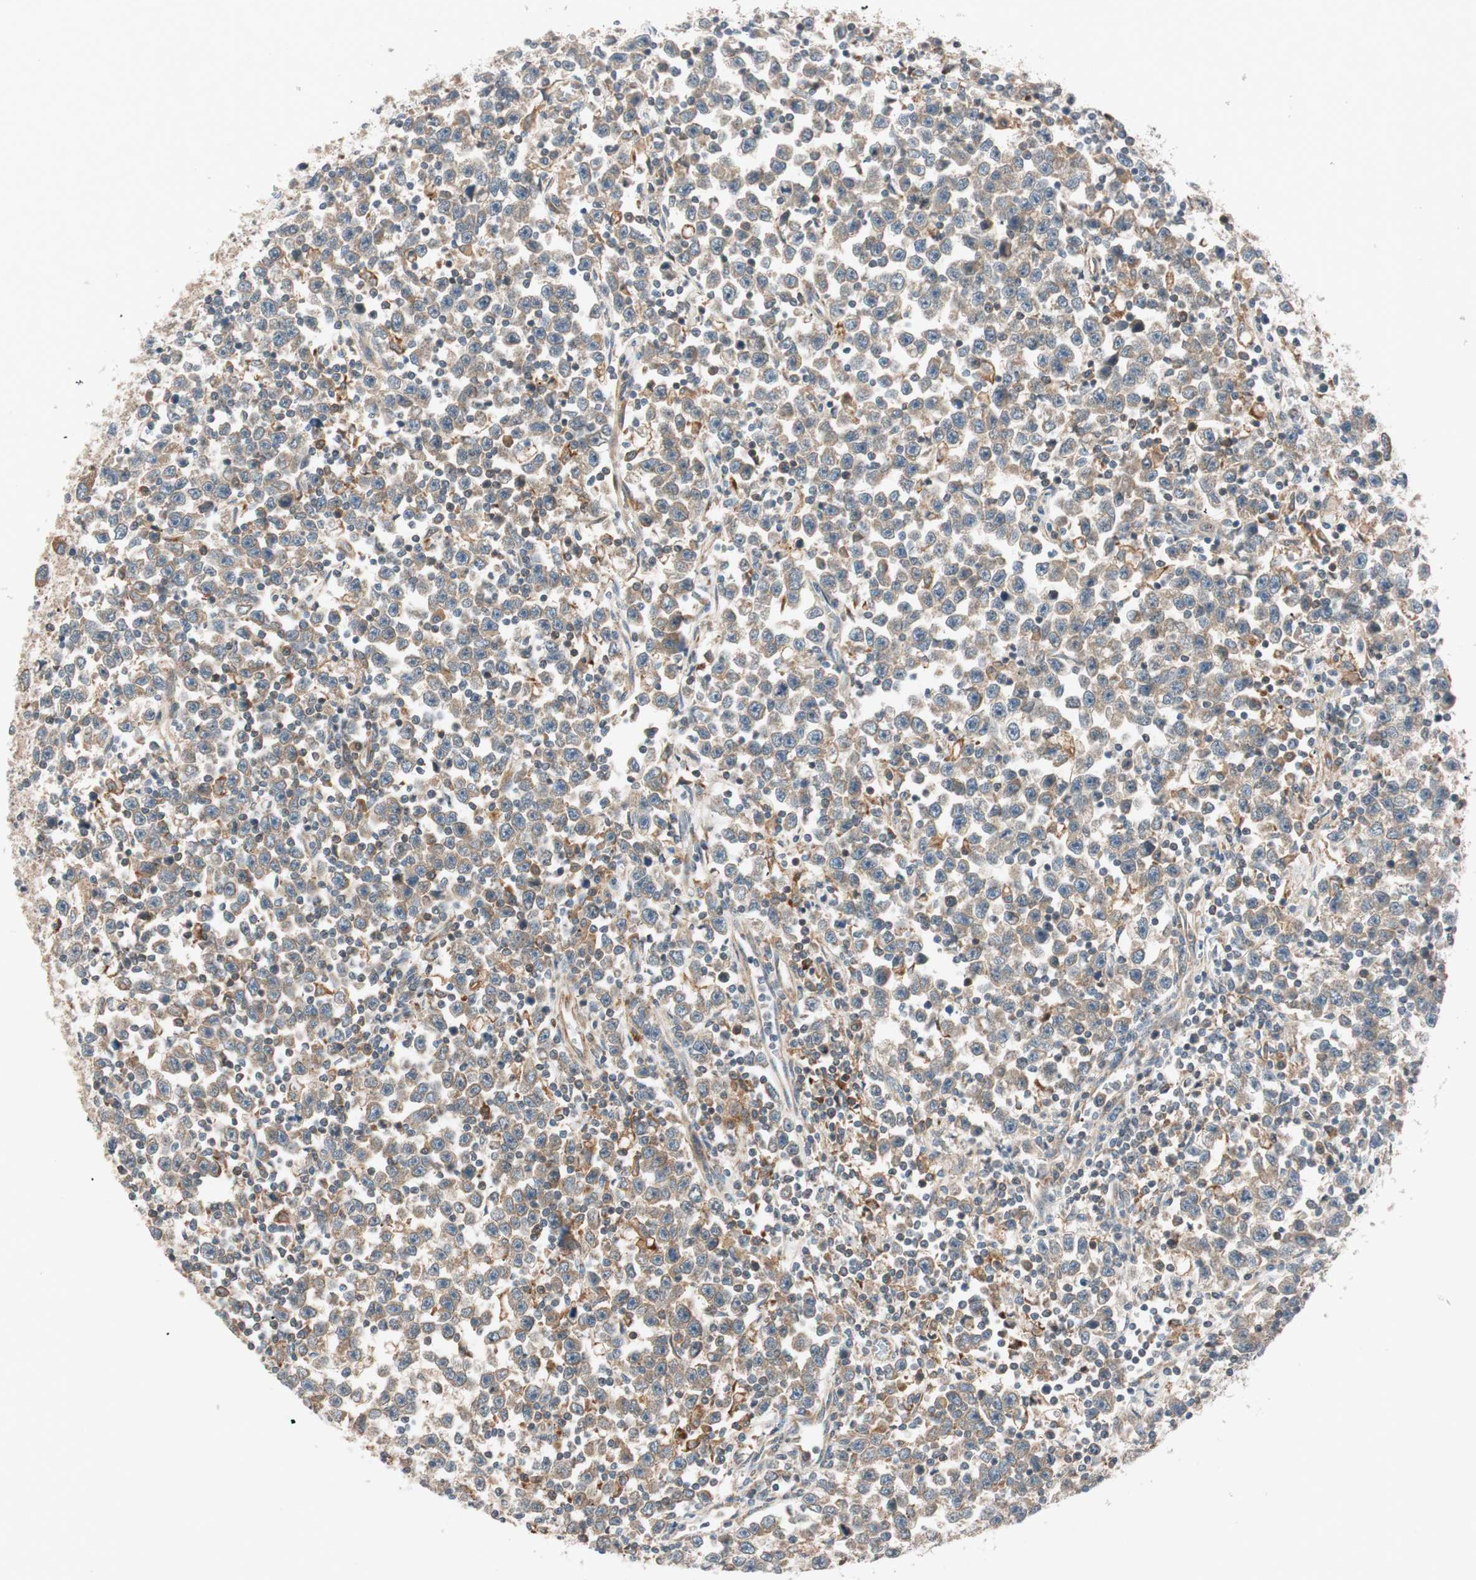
{"staining": {"intensity": "weak", "quantity": "25%-75%", "location": "cytoplasmic/membranous"}, "tissue": "testis cancer", "cell_type": "Tumor cells", "image_type": "cancer", "snomed": [{"axis": "morphology", "description": "Seminoma, NOS"}, {"axis": "topography", "description": "Testis"}], "caption": "Immunohistochemical staining of testis seminoma exhibits low levels of weak cytoplasmic/membranous positivity in about 25%-75% of tumor cells.", "gene": "ABI1", "patient": {"sex": "male", "age": 43}}